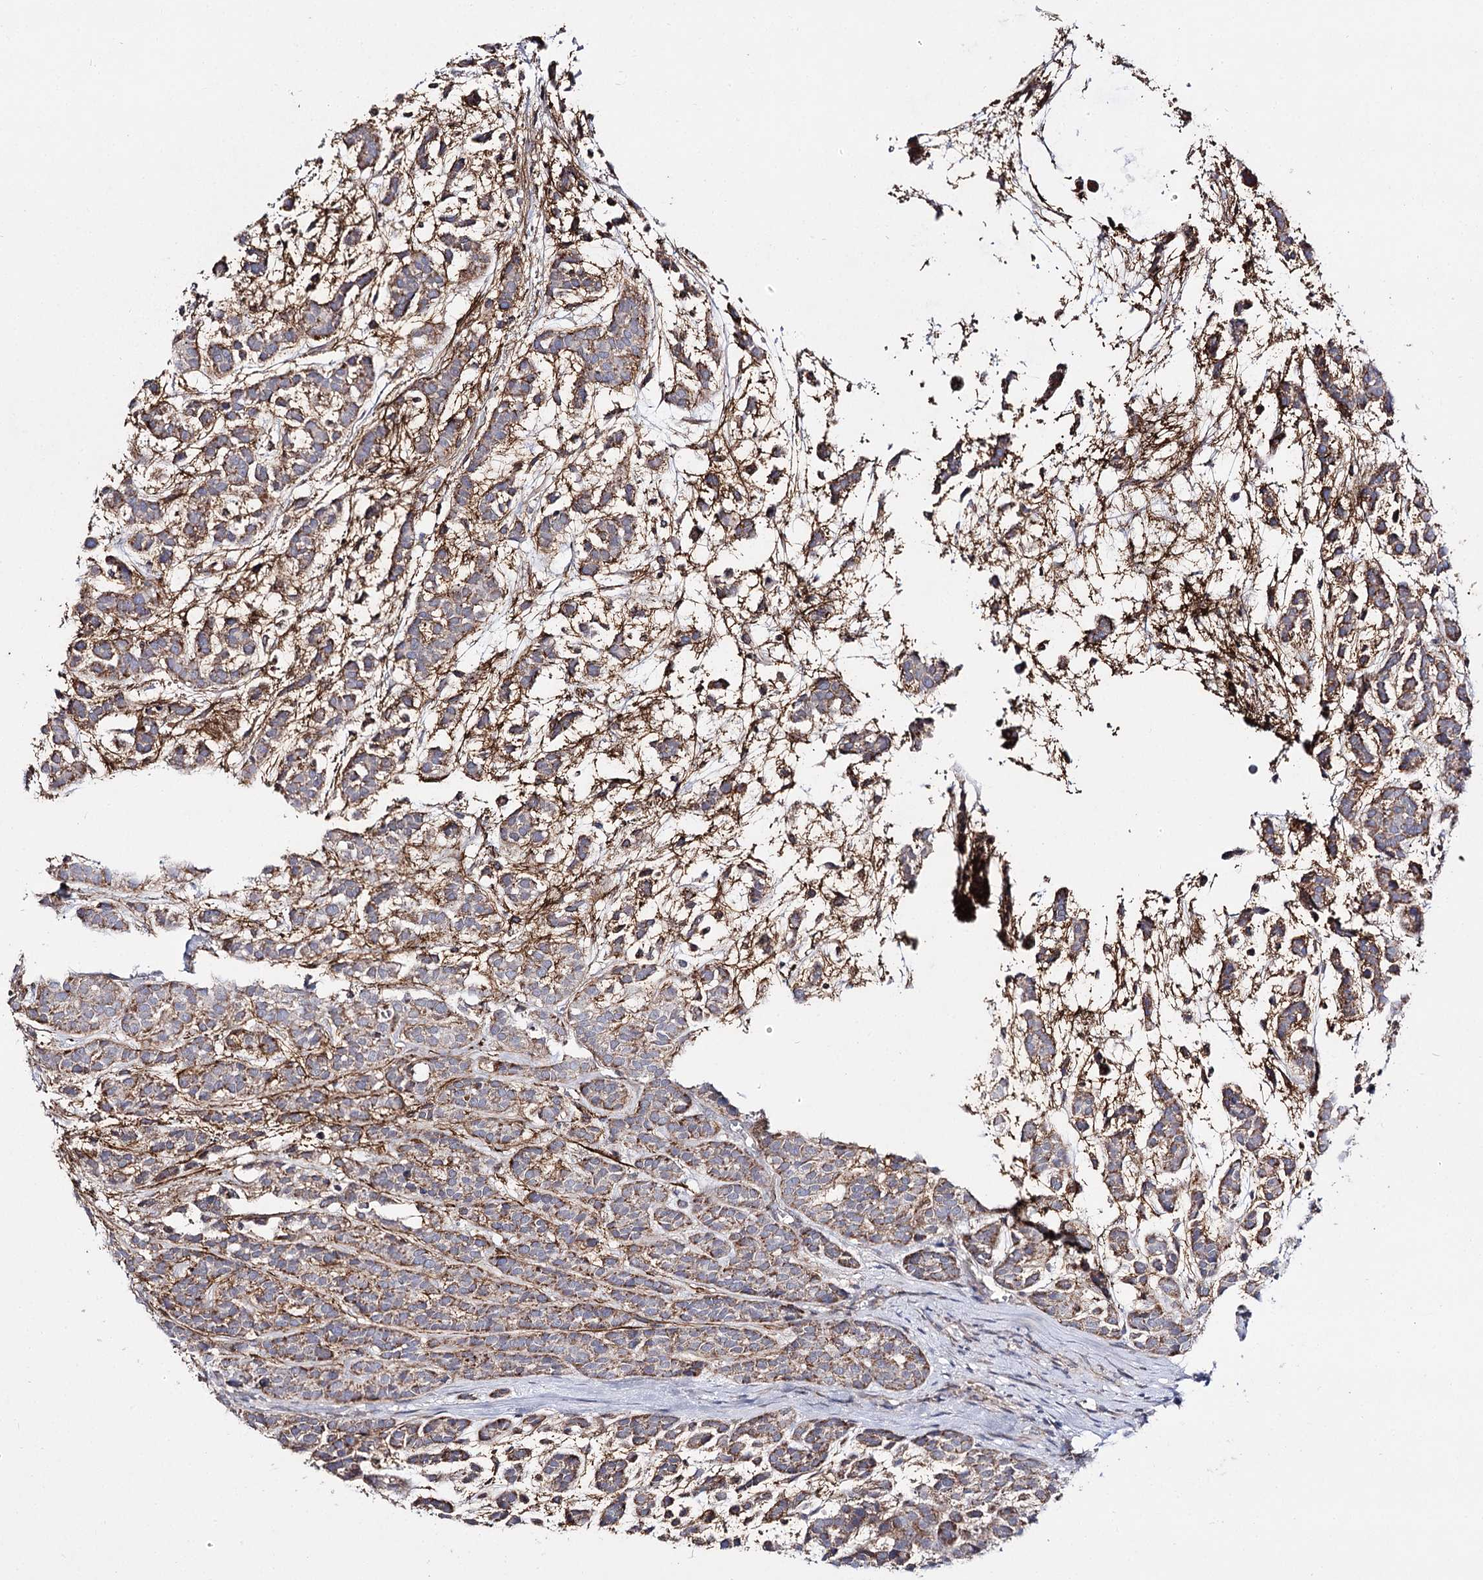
{"staining": {"intensity": "moderate", "quantity": ">75%", "location": "cytoplasmic/membranous"}, "tissue": "head and neck cancer", "cell_type": "Tumor cells", "image_type": "cancer", "snomed": [{"axis": "morphology", "description": "Adenocarcinoma, NOS"}, {"axis": "morphology", "description": "Adenoma, NOS"}, {"axis": "topography", "description": "Head-Neck"}], "caption": "Immunohistochemistry (DAB) staining of human head and neck cancer shows moderate cytoplasmic/membranous protein staining in about >75% of tumor cells.", "gene": "C11orf80", "patient": {"sex": "female", "age": 55}}